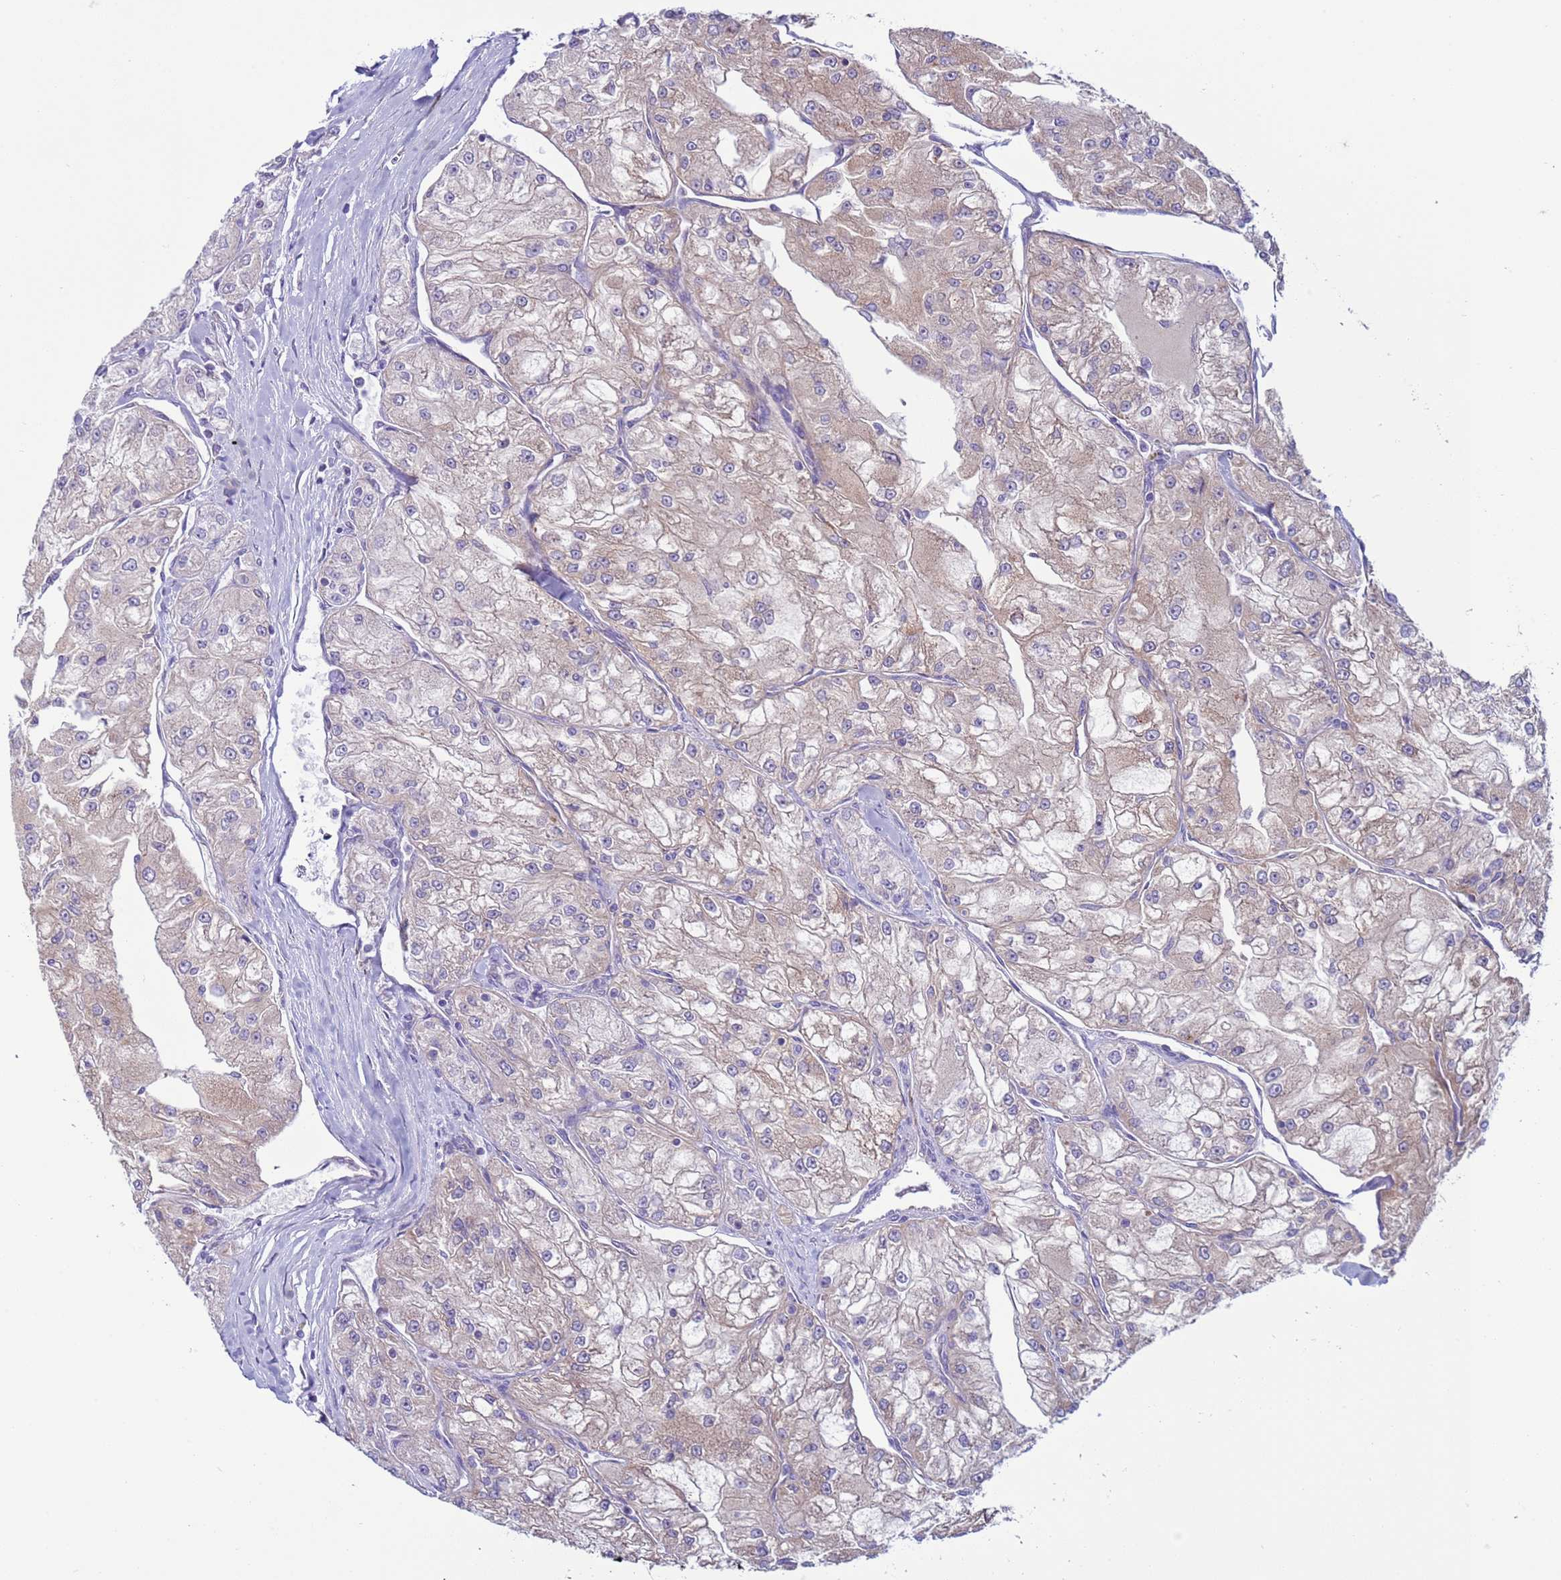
{"staining": {"intensity": "weak", "quantity": "25%-75%", "location": "cytoplasmic/membranous"}, "tissue": "renal cancer", "cell_type": "Tumor cells", "image_type": "cancer", "snomed": [{"axis": "morphology", "description": "Adenocarcinoma, NOS"}, {"axis": "topography", "description": "Kidney"}], "caption": "The immunohistochemical stain highlights weak cytoplasmic/membranous positivity in tumor cells of renal cancer (adenocarcinoma) tissue. Using DAB (3,3'-diaminobenzidine) (brown) and hematoxylin (blue) stains, captured at high magnification using brightfield microscopy.", "gene": "NCALD", "patient": {"sex": "female", "age": 72}}